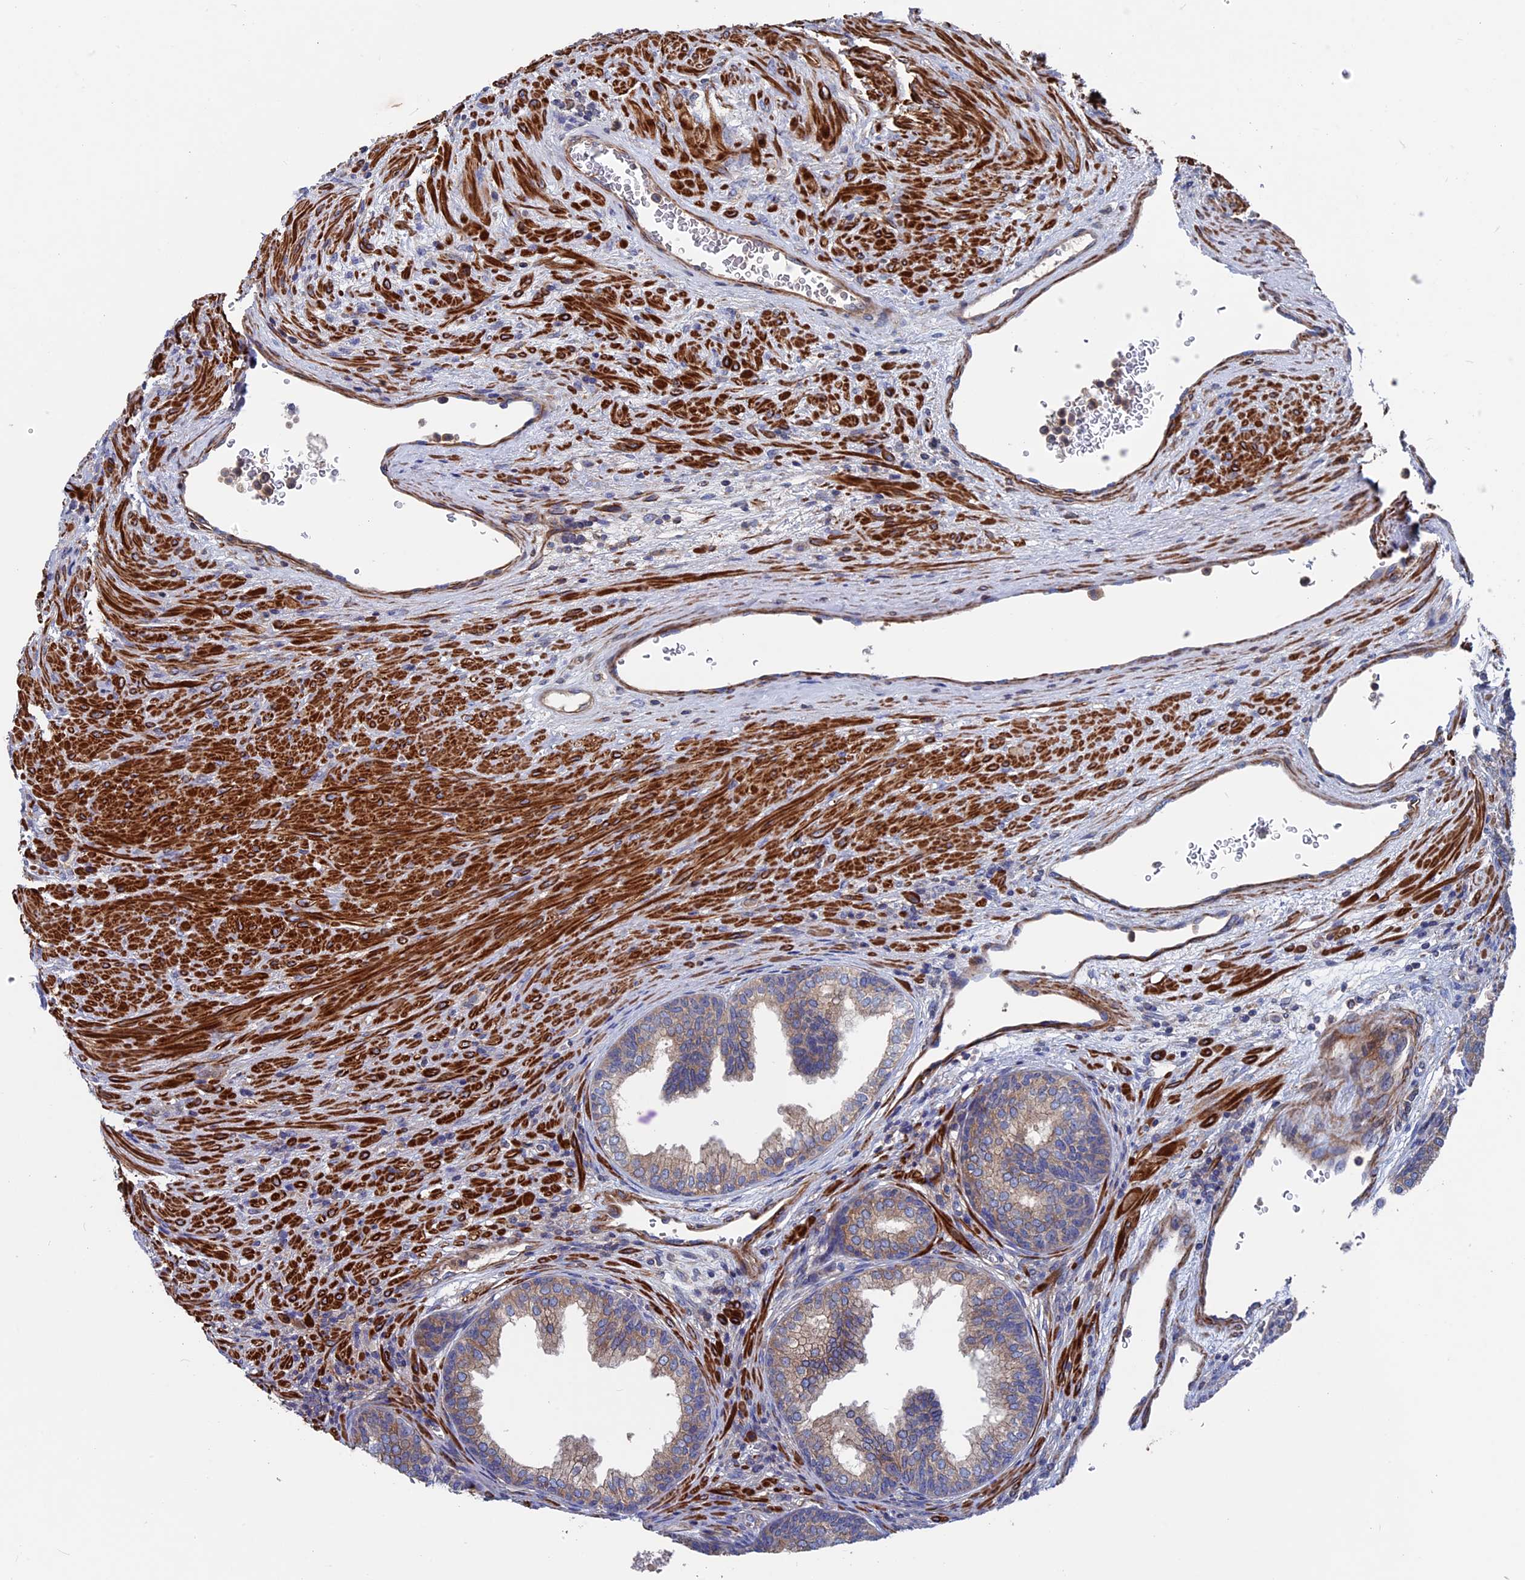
{"staining": {"intensity": "moderate", "quantity": ">75%", "location": "cytoplasmic/membranous"}, "tissue": "prostate", "cell_type": "Glandular cells", "image_type": "normal", "snomed": [{"axis": "morphology", "description": "Normal tissue, NOS"}, {"axis": "topography", "description": "Prostate"}], "caption": "Human prostate stained with a brown dye reveals moderate cytoplasmic/membranous positive staining in approximately >75% of glandular cells.", "gene": "DNAJC3", "patient": {"sex": "male", "age": 76}}